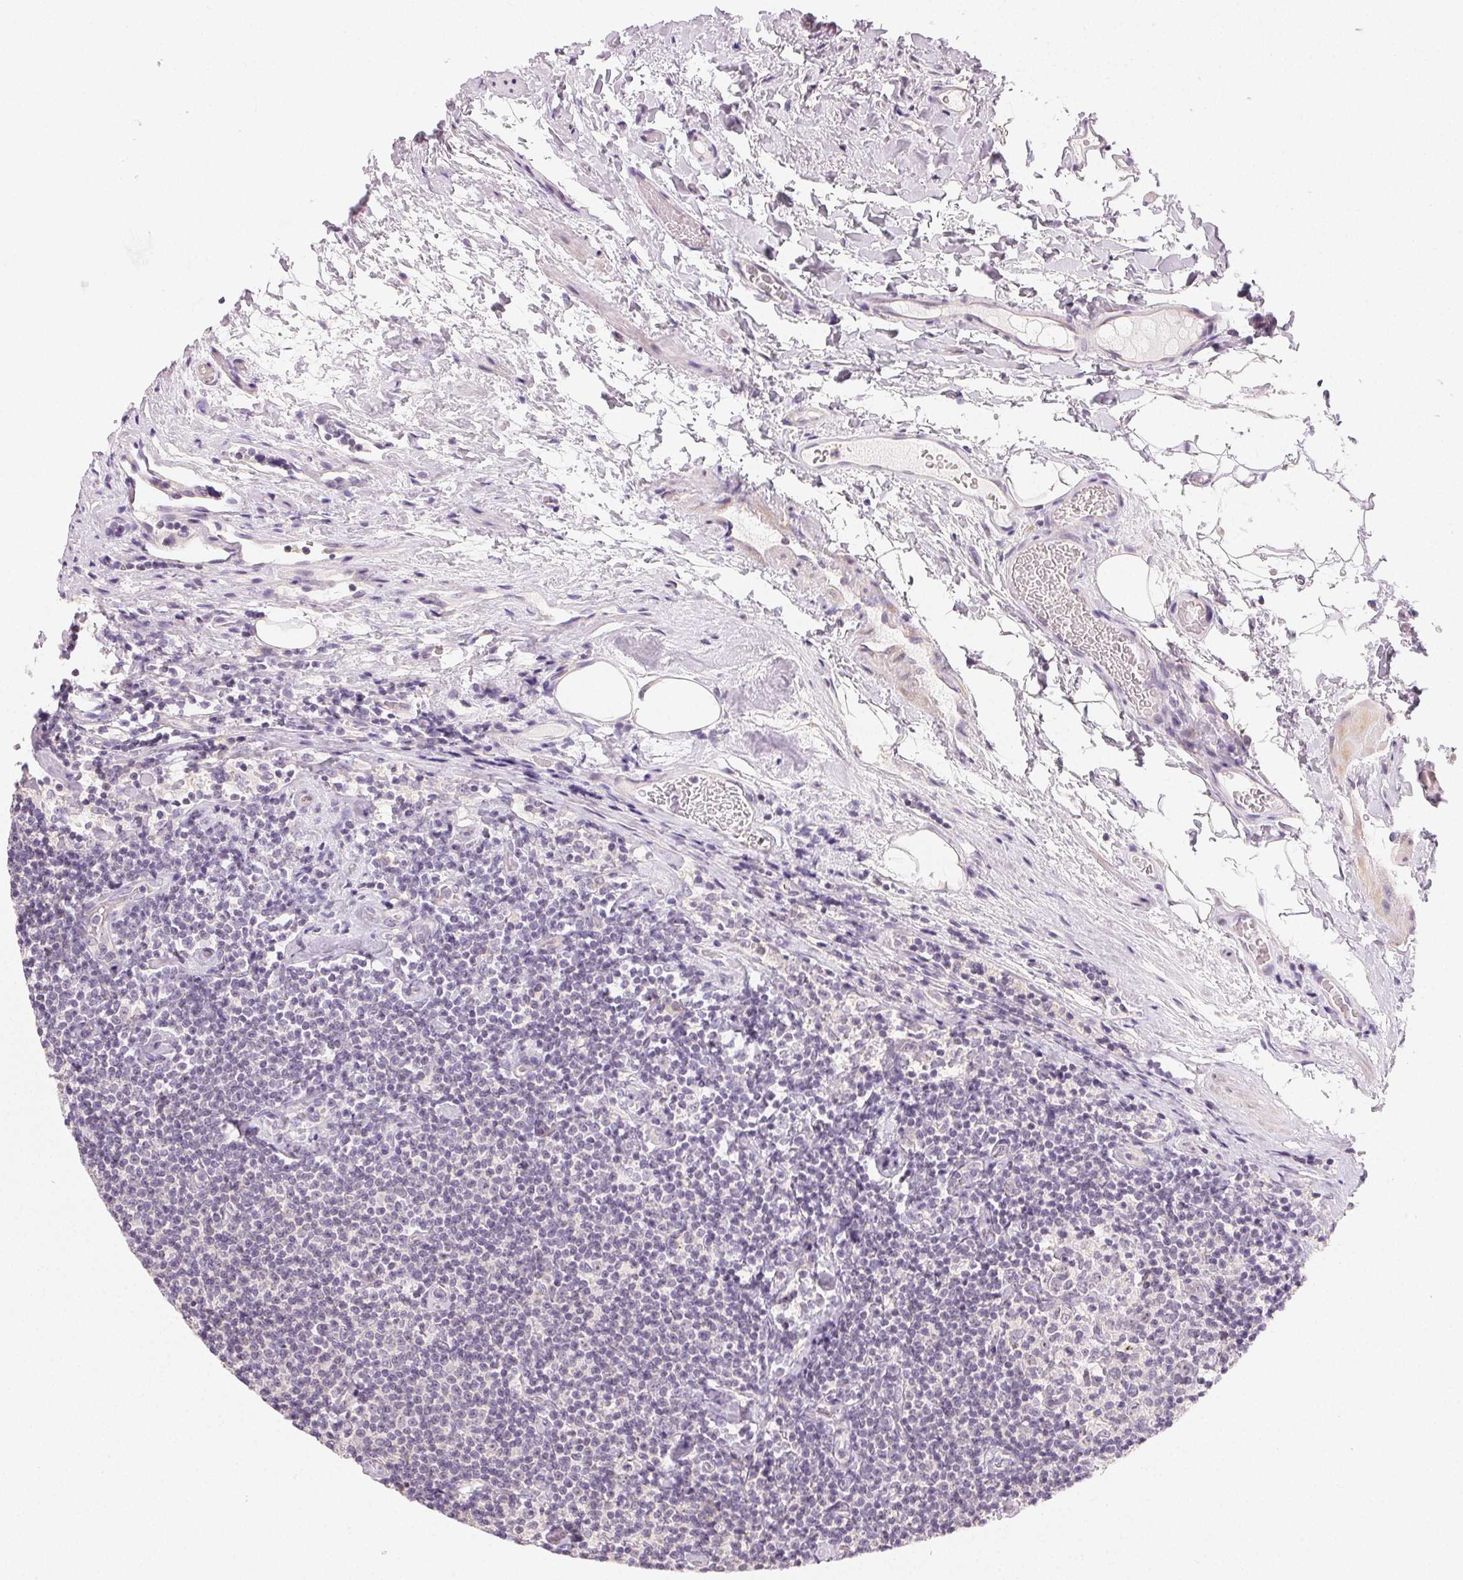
{"staining": {"intensity": "negative", "quantity": "none", "location": "none"}, "tissue": "lymphoma", "cell_type": "Tumor cells", "image_type": "cancer", "snomed": [{"axis": "morphology", "description": "Malignant lymphoma, non-Hodgkin's type, Low grade"}, {"axis": "topography", "description": "Lymph node"}], "caption": "Protein analysis of malignant lymphoma, non-Hodgkin's type (low-grade) exhibits no significant staining in tumor cells. (Stains: DAB immunohistochemistry with hematoxylin counter stain, Microscopy: brightfield microscopy at high magnification).", "gene": "MYBL1", "patient": {"sex": "male", "age": 81}}